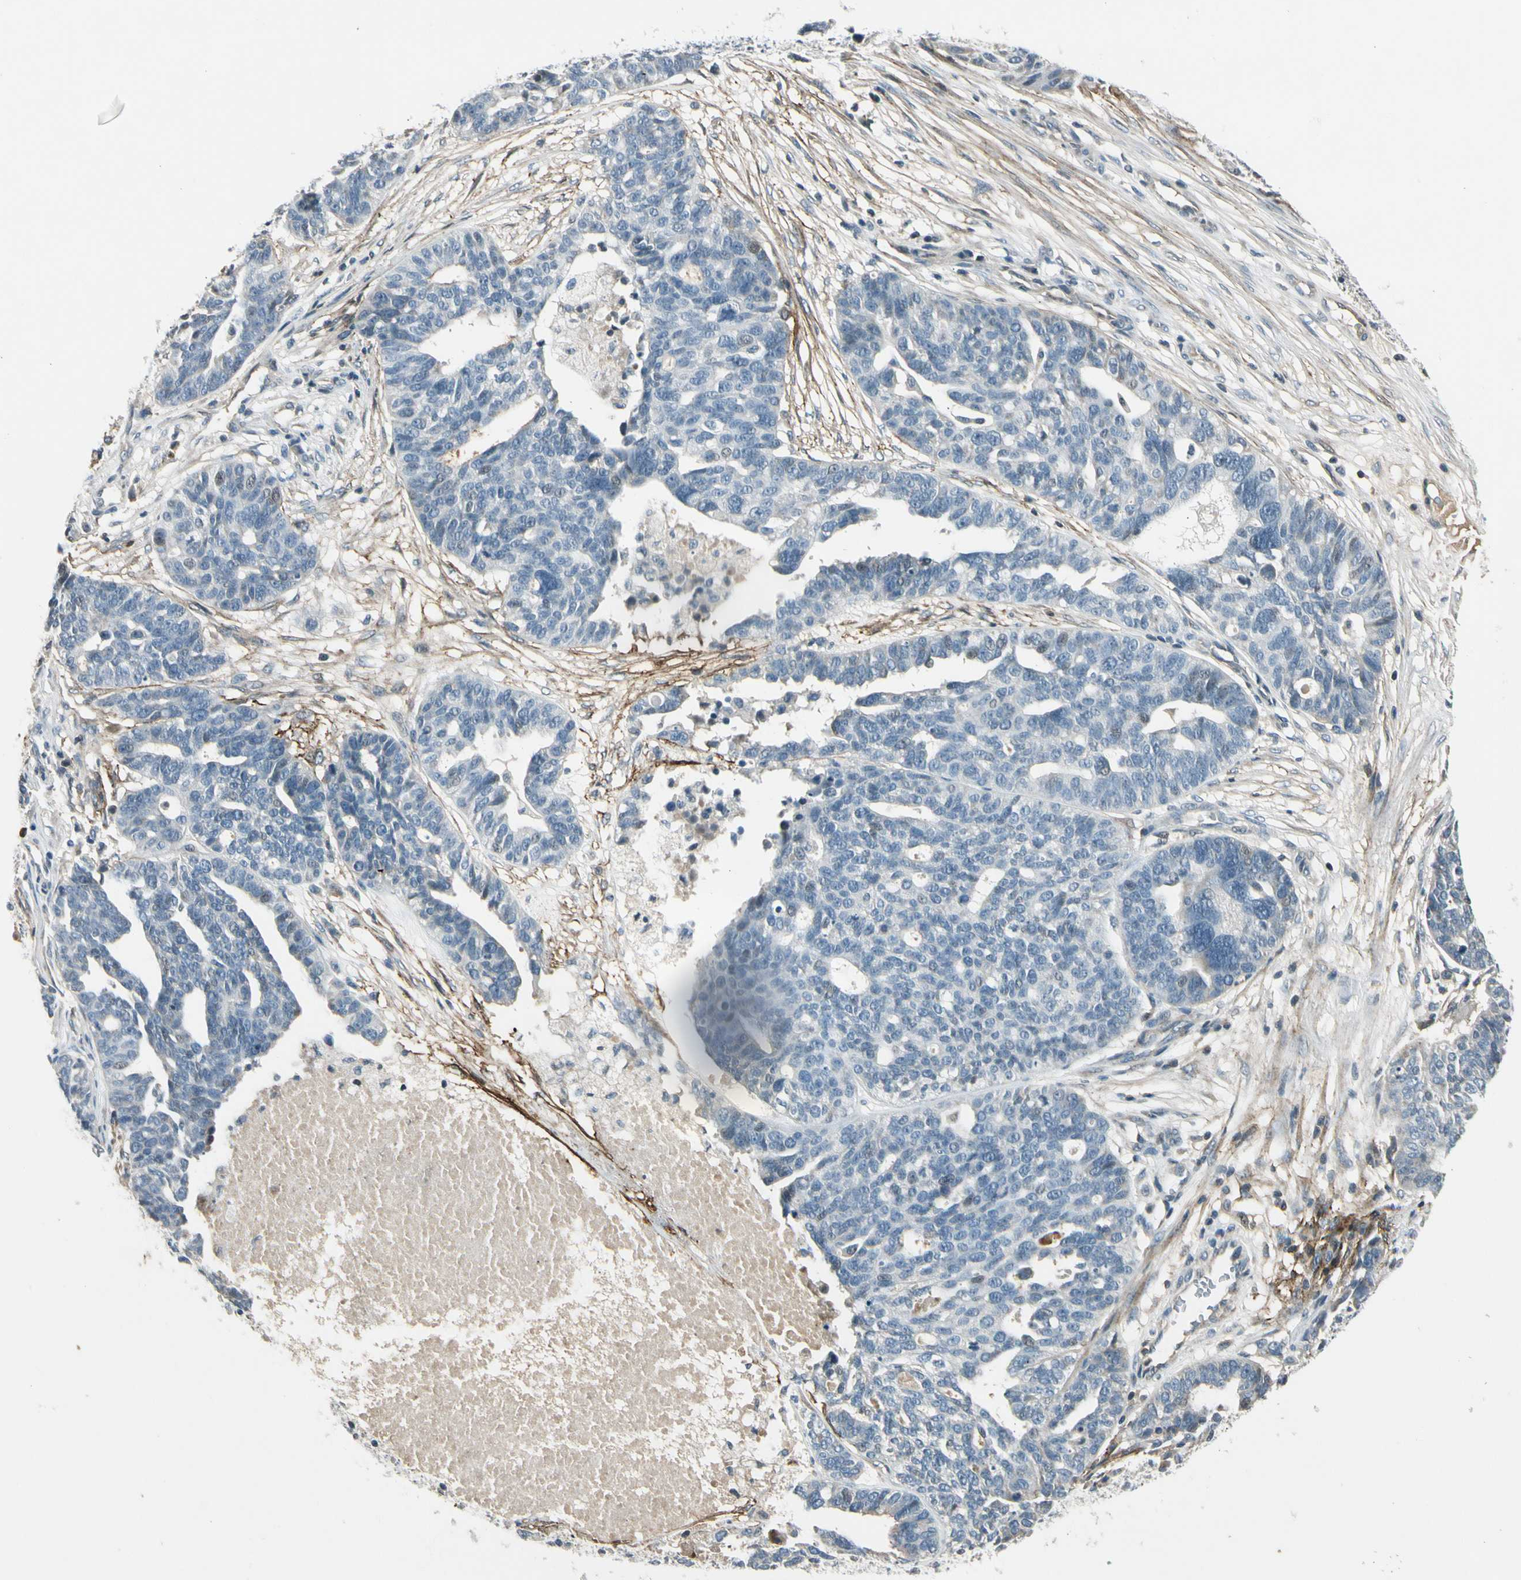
{"staining": {"intensity": "negative", "quantity": "none", "location": "none"}, "tissue": "ovarian cancer", "cell_type": "Tumor cells", "image_type": "cancer", "snomed": [{"axis": "morphology", "description": "Cystadenocarcinoma, serous, NOS"}, {"axis": "topography", "description": "Ovary"}], "caption": "This is an immunohistochemistry micrograph of human ovarian cancer. There is no expression in tumor cells.", "gene": "PDPN", "patient": {"sex": "female", "age": 59}}